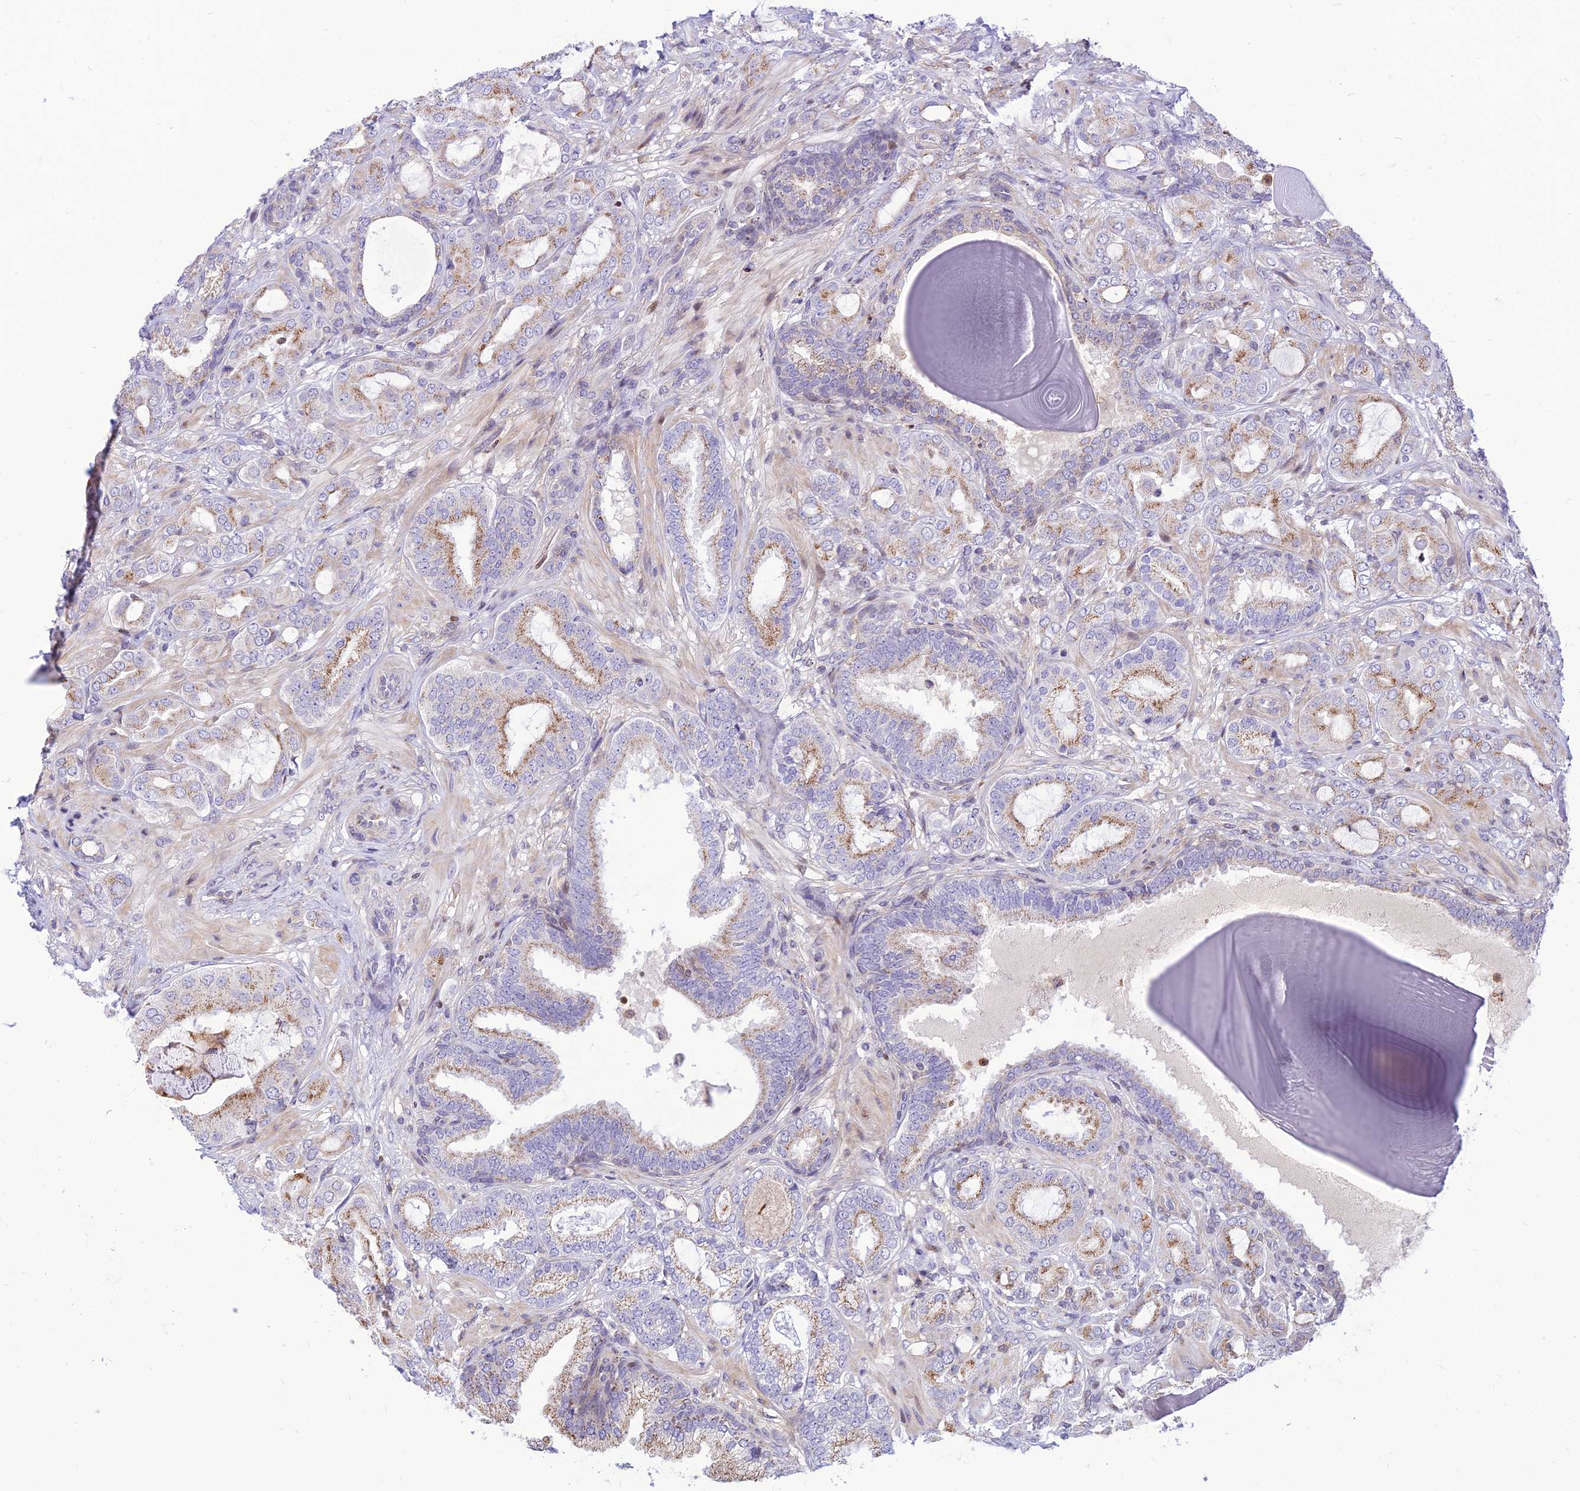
{"staining": {"intensity": "moderate", "quantity": "25%-75%", "location": "cytoplasmic/membranous"}, "tissue": "prostate cancer", "cell_type": "Tumor cells", "image_type": "cancer", "snomed": [{"axis": "morphology", "description": "Adenocarcinoma, Low grade"}, {"axis": "topography", "description": "Prostate"}], "caption": "Immunohistochemical staining of human prostate cancer (adenocarcinoma (low-grade)) exhibits medium levels of moderate cytoplasmic/membranous expression in about 25%-75% of tumor cells. Nuclei are stained in blue.", "gene": "FAM186B", "patient": {"sex": "male", "age": 57}}